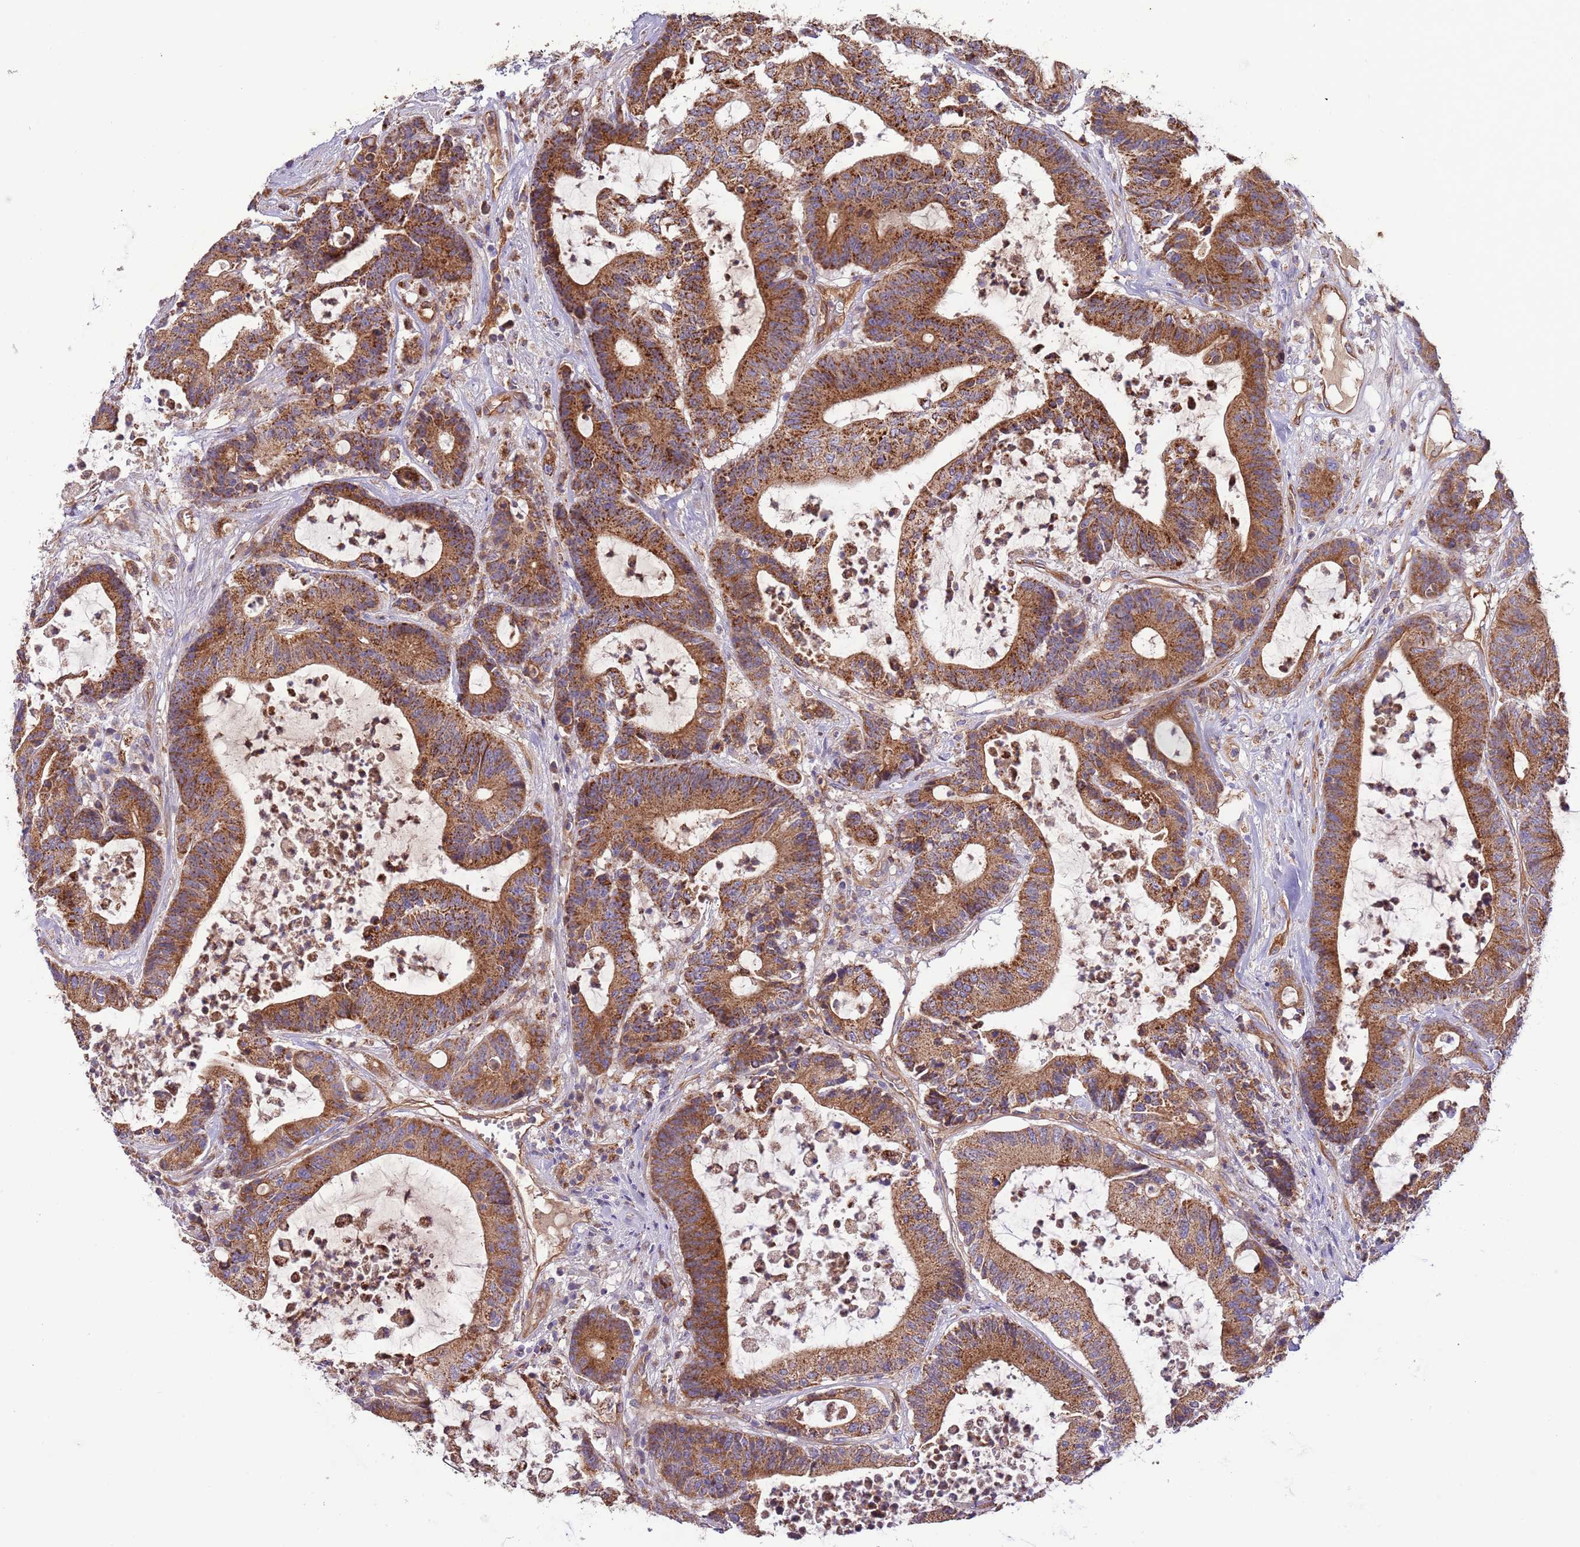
{"staining": {"intensity": "strong", "quantity": ">75%", "location": "cytoplasmic/membranous"}, "tissue": "colorectal cancer", "cell_type": "Tumor cells", "image_type": "cancer", "snomed": [{"axis": "morphology", "description": "Adenocarcinoma, NOS"}, {"axis": "topography", "description": "Colon"}], "caption": "A brown stain shows strong cytoplasmic/membranous expression of a protein in human colorectal cancer tumor cells.", "gene": "DOCK6", "patient": {"sex": "female", "age": 84}}